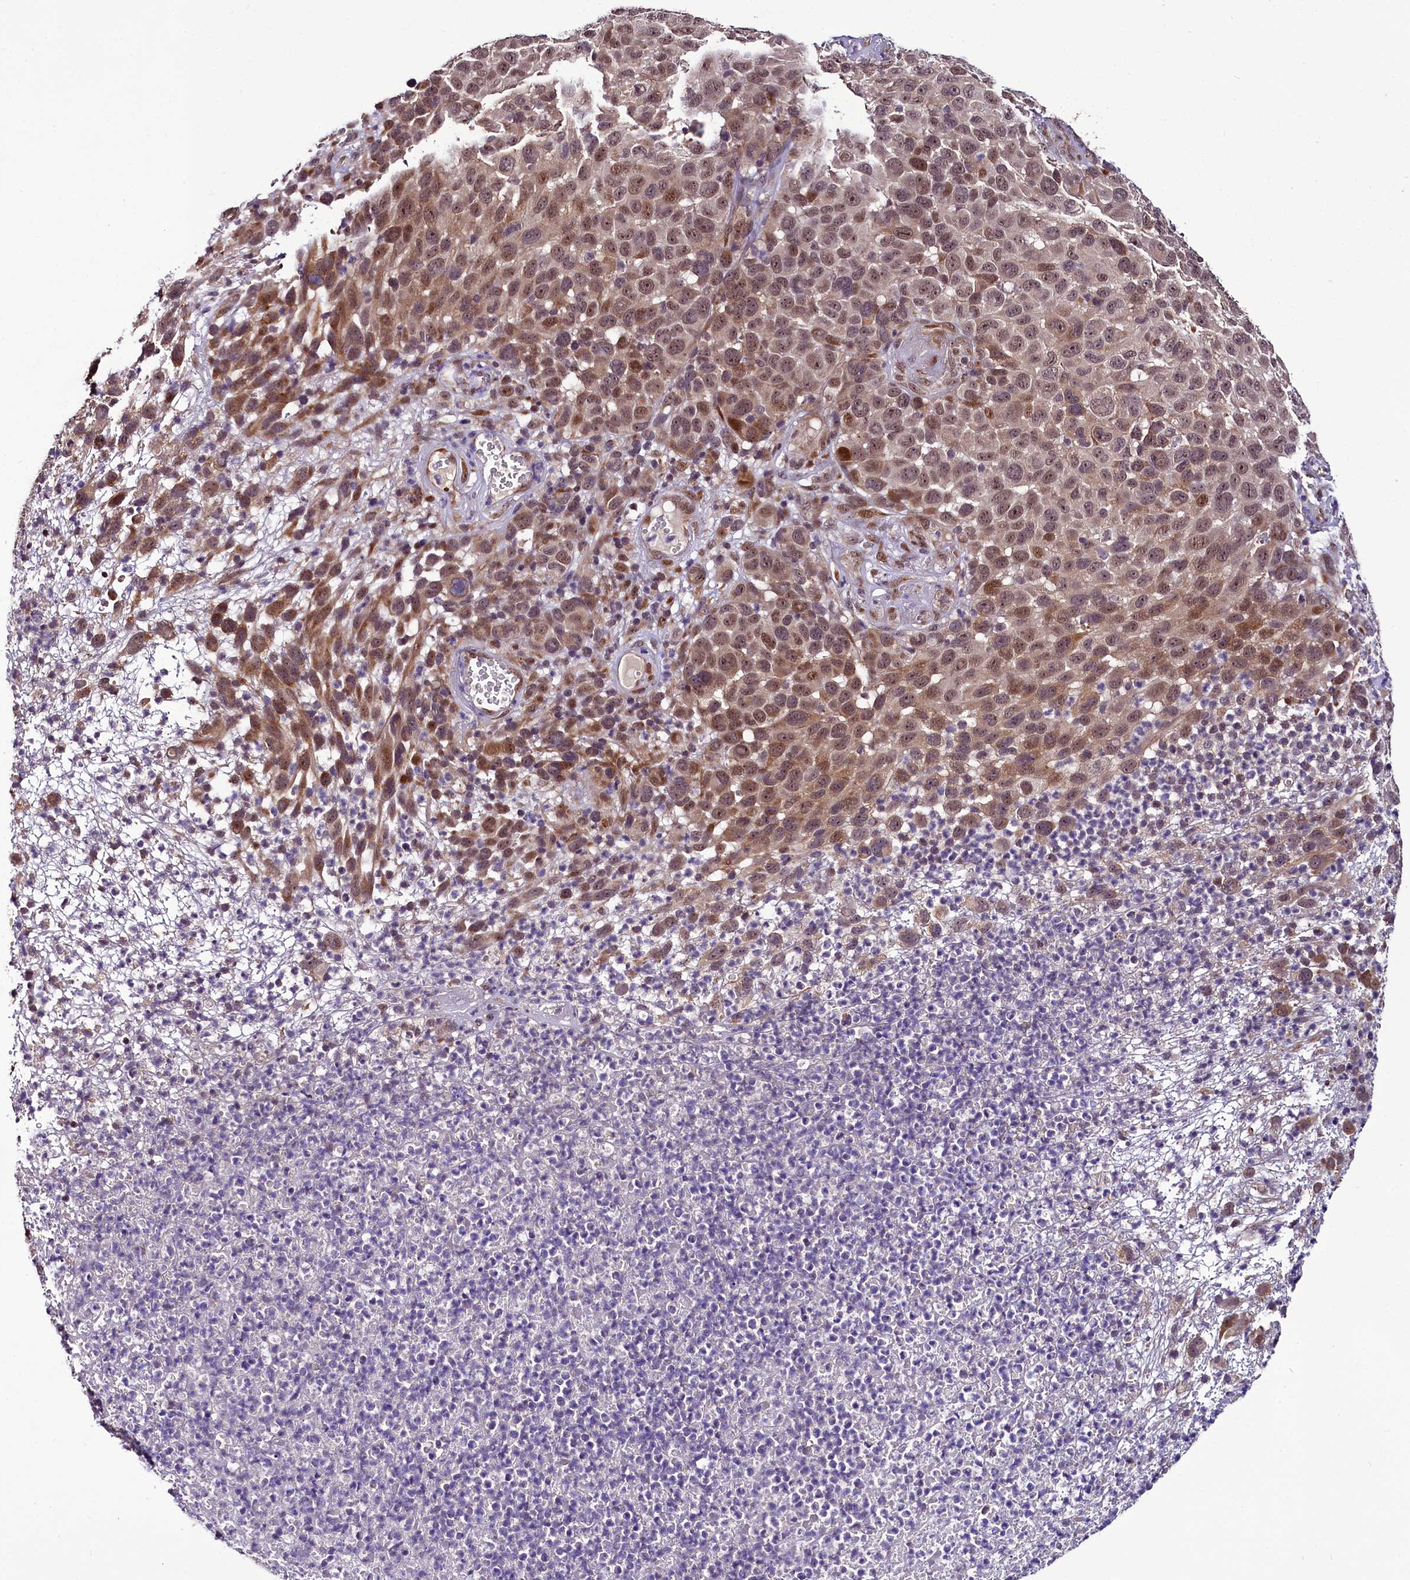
{"staining": {"intensity": "moderate", "quantity": "25%-75%", "location": "cytoplasmic/membranous,nuclear"}, "tissue": "melanoma", "cell_type": "Tumor cells", "image_type": "cancer", "snomed": [{"axis": "morphology", "description": "Malignant melanoma, NOS"}, {"axis": "topography", "description": "Skin"}], "caption": "A medium amount of moderate cytoplasmic/membranous and nuclear staining is seen in approximately 25%-75% of tumor cells in malignant melanoma tissue. The protein is stained brown, and the nuclei are stained in blue (DAB IHC with brightfield microscopy, high magnification).", "gene": "RPUSD2", "patient": {"sex": "male", "age": 49}}